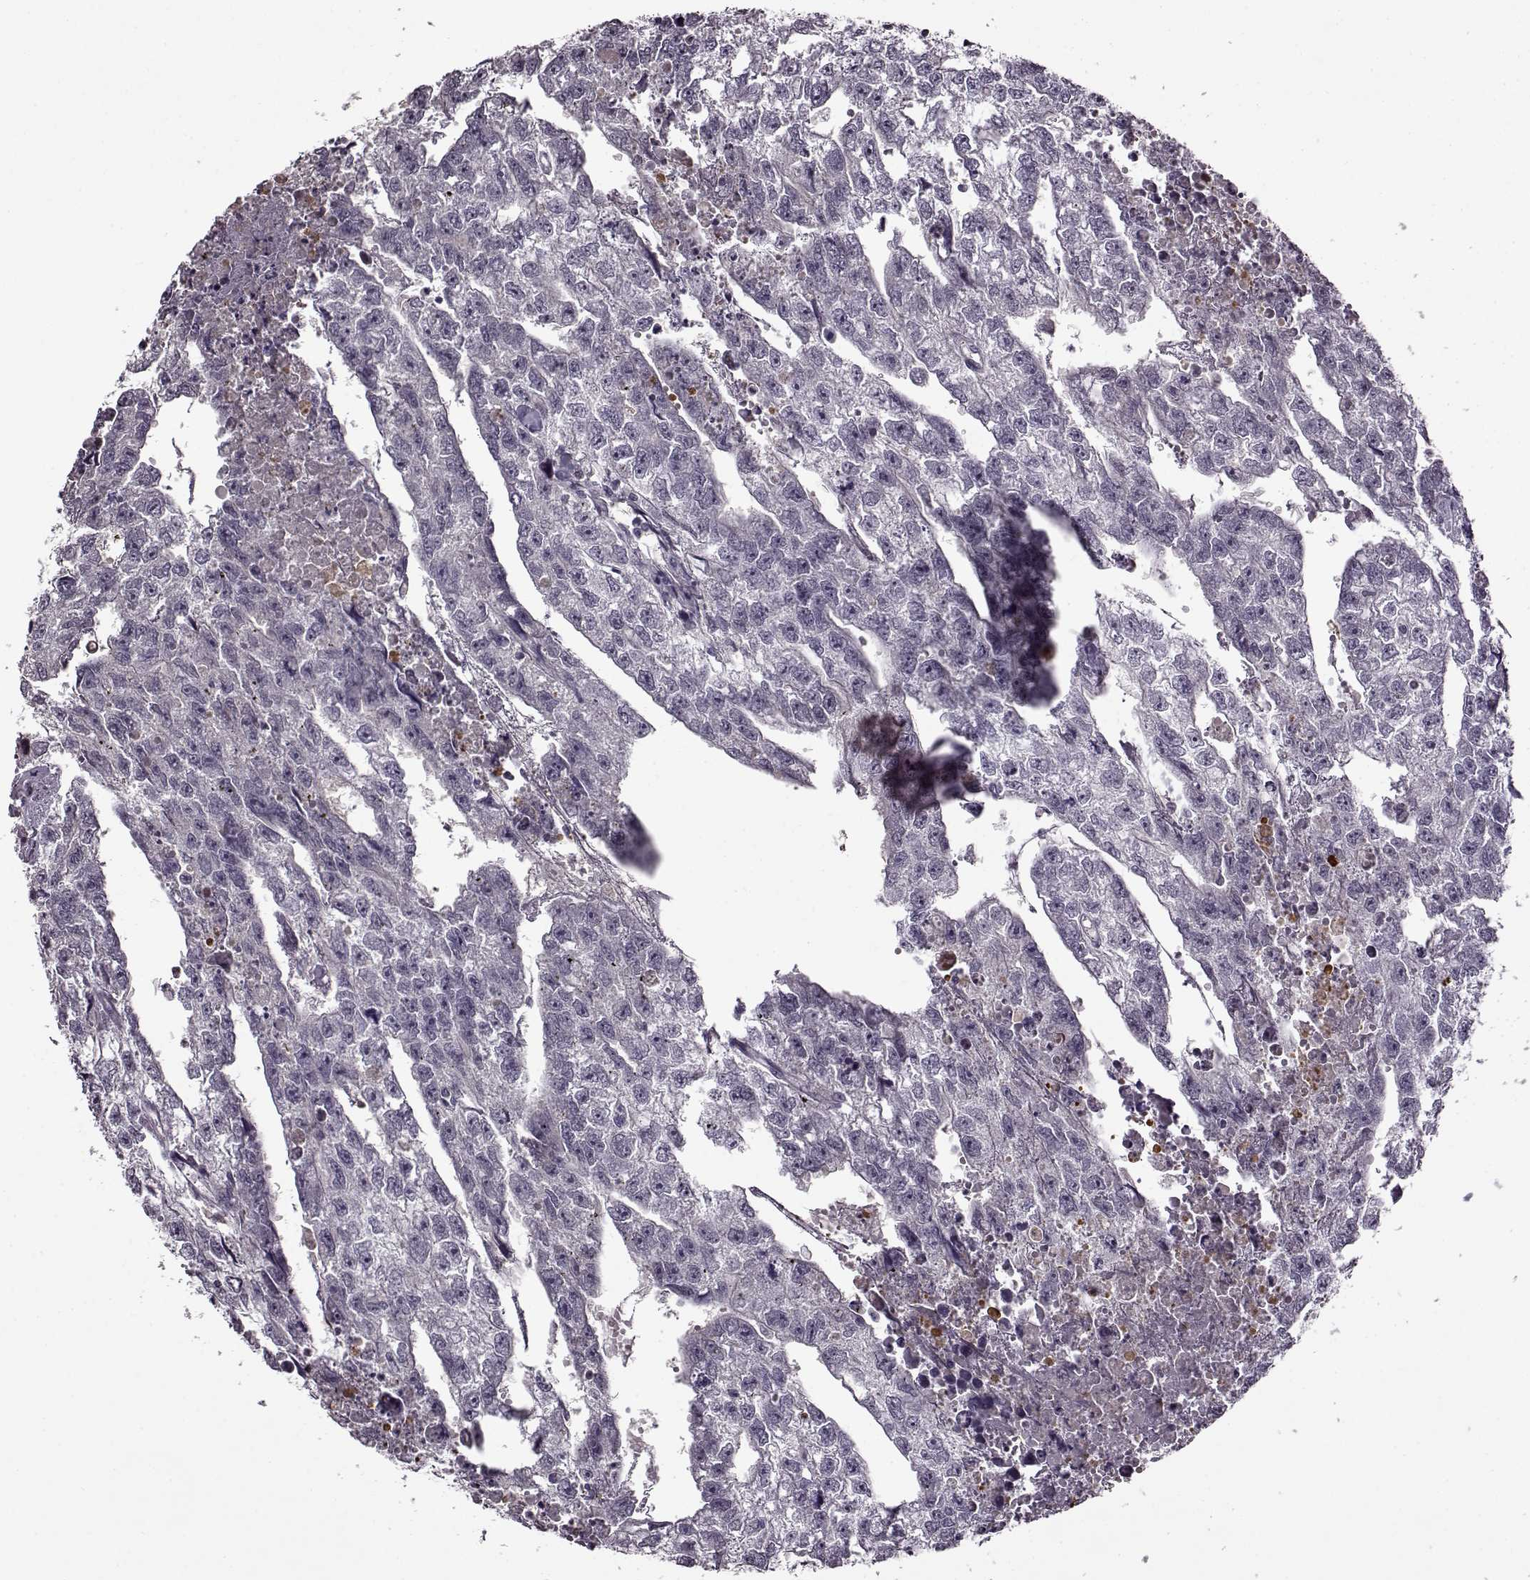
{"staining": {"intensity": "negative", "quantity": "none", "location": "none"}, "tissue": "testis cancer", "cell_type": "Tumor cells", "image_type": "cancer", "snomed": [{"axis": "morphology", "description": "Carcinoma, Embryonal, NOS"}, {"axis": "morphology", "description": "Teratoma, malignant, NOS"}, {"axis": "topography", "description": "Testis"}], "caption": "DAB immunohistochemical staining of human testis embryonal carcinoma shows no significant positivity in tumor cells. (DAB (3,3'-diaminobenzidine) IHC with hematoxylin counter stain).", "gene": "CNGA3", "patient": {"sex": "male", "age": 44}}